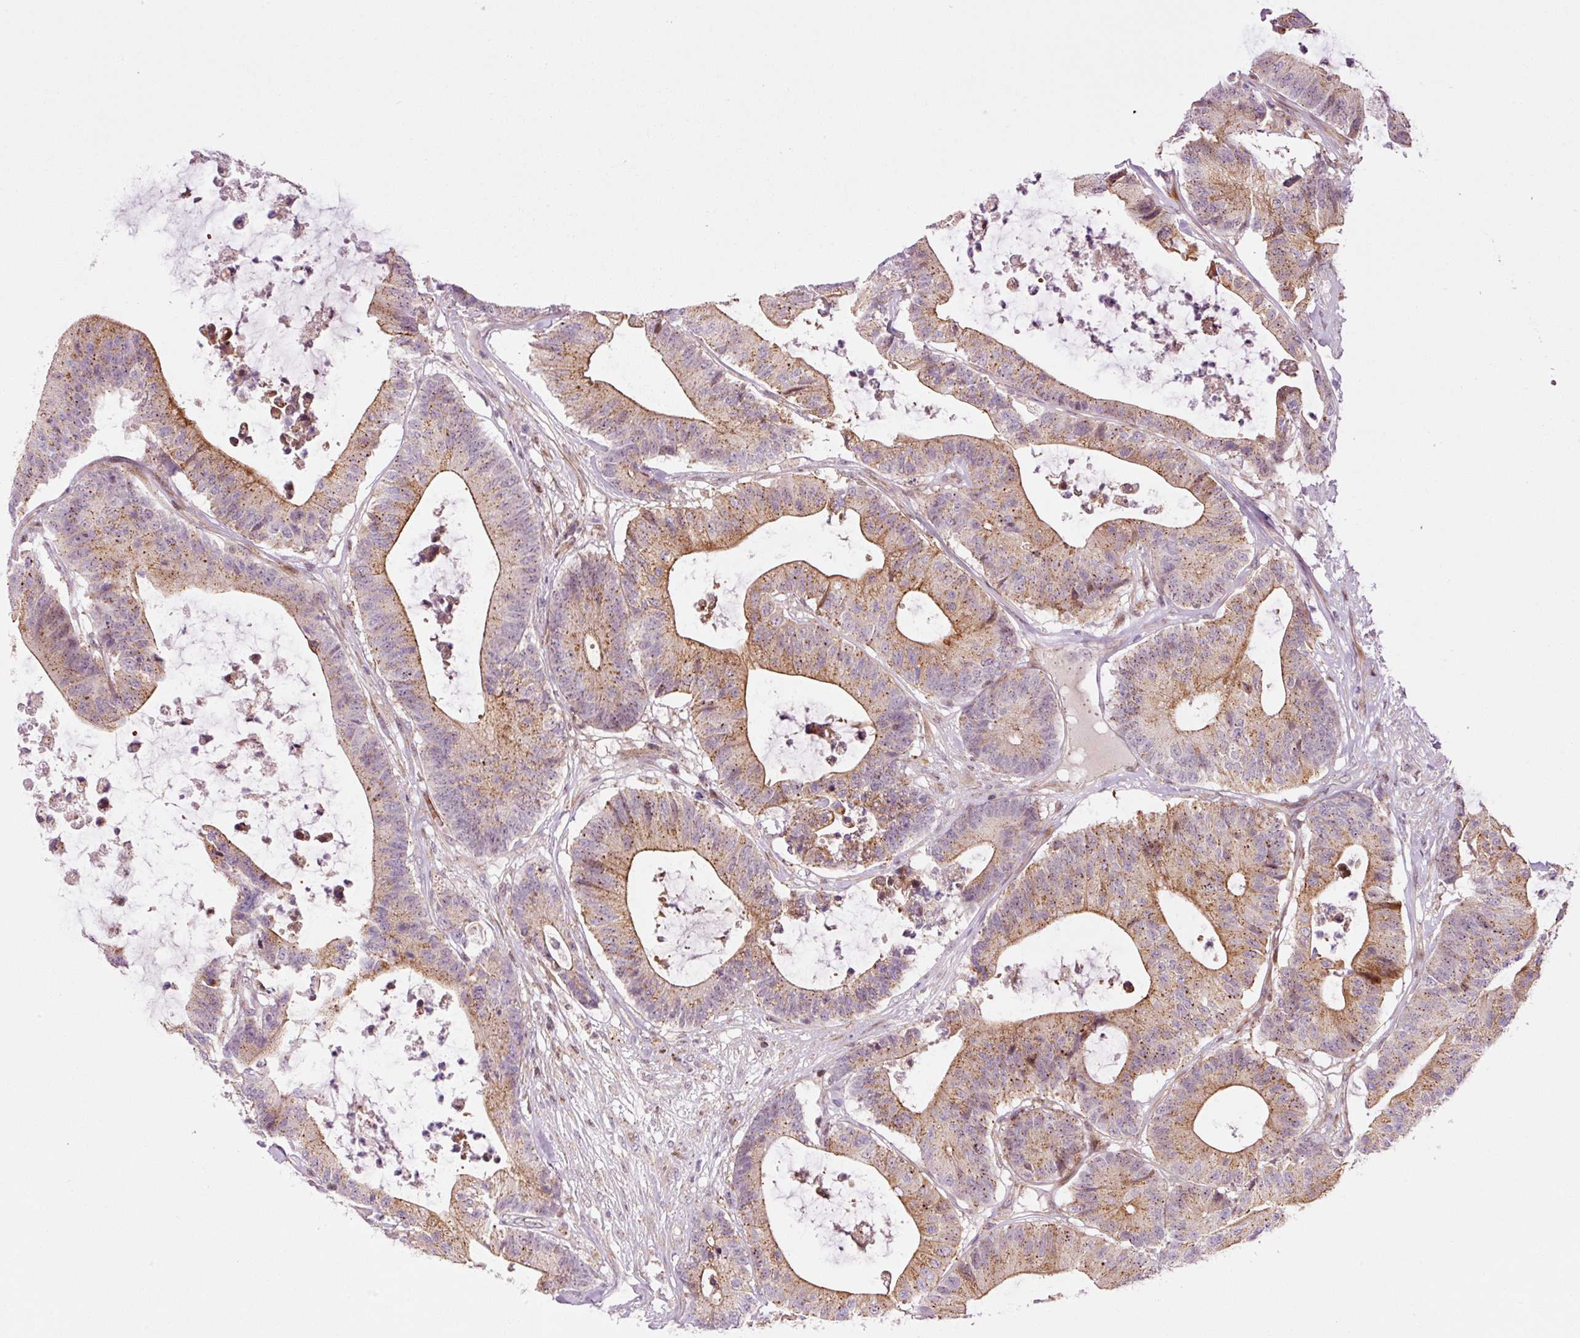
{"staining": {"intensity": "moderate", "quantity": ">75%", "location": "cytoplasmic/membranous"}, "tissue": "colorectal cancer", "cell_type": "Tumor cells", "image_type": "cancer", "snomed": [{"axis": "morphology", "description": "Adenocarcinoma, NOS"}, {"axis": "topography", "description": "Colon"}], "caption": "Immunohistochemical staining of human adenocarcinoma (colorectal) reveals moderate cytoplasmic/membranous protein expression in approximately >75% of tumor cells. (DAB (3,3'-diaminobenzidine) = brown stain, brightfield microscopy at high magnification).", "gene": "ANKRD20A1", "patient": {"sex": "female", "age": 84}}